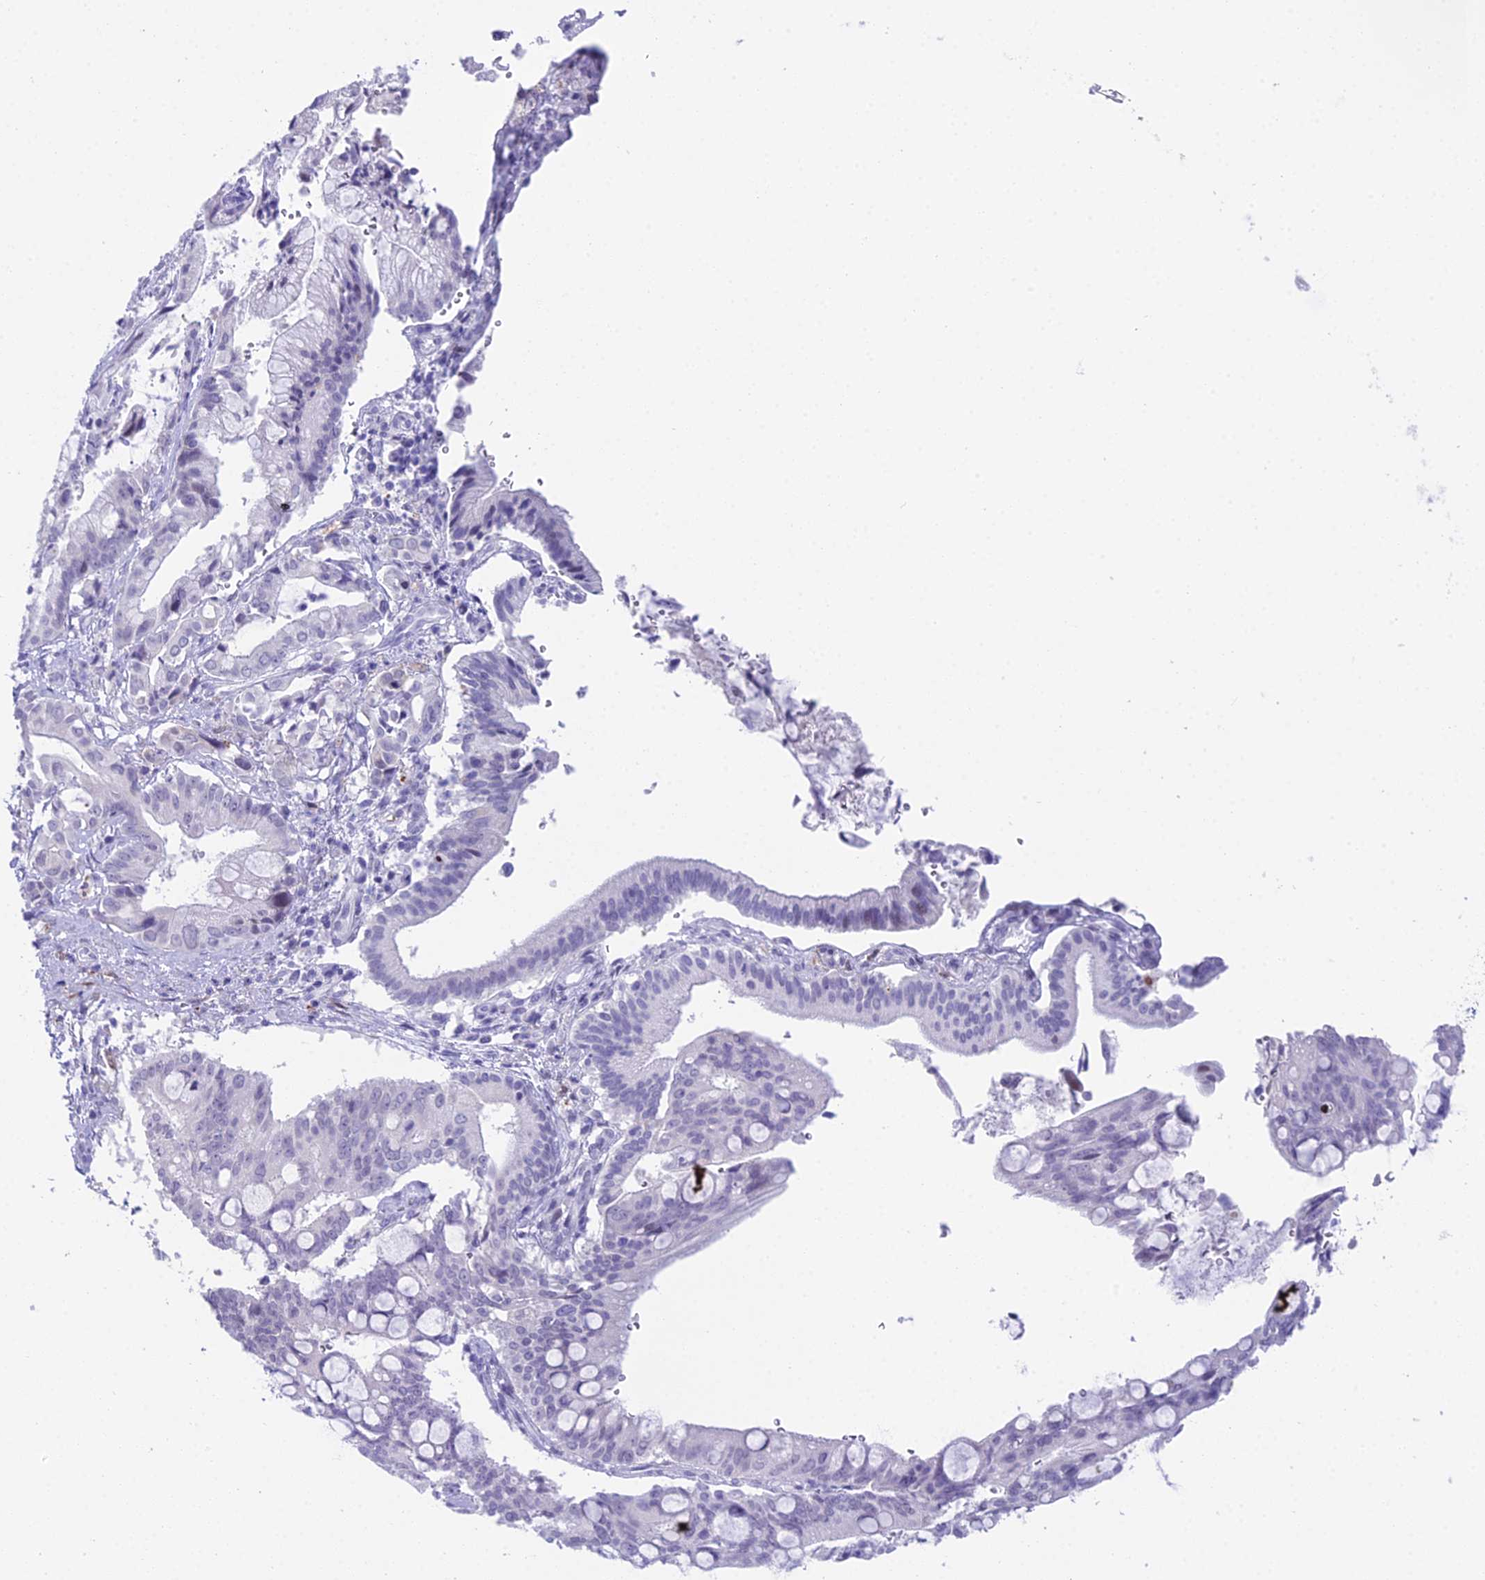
{"staining": {"intensity": "negative", "quantity": "none", "location": "none"}, "tissue": "pancreatic cancer", "cell_type": "Tumor cells", "image_type": "cancer", "snomed": [{"axis": "morphology", "description": "Adenocarcinoma, NOS"}, {"axis": "topography", "description": "Pancreas"}], "caption": "Tumor cells are negative for protein expression in human pancreatic adenocarcinoma.", "gene": "CC2D2A", "patient": {"sex": "male", "age": 68}}